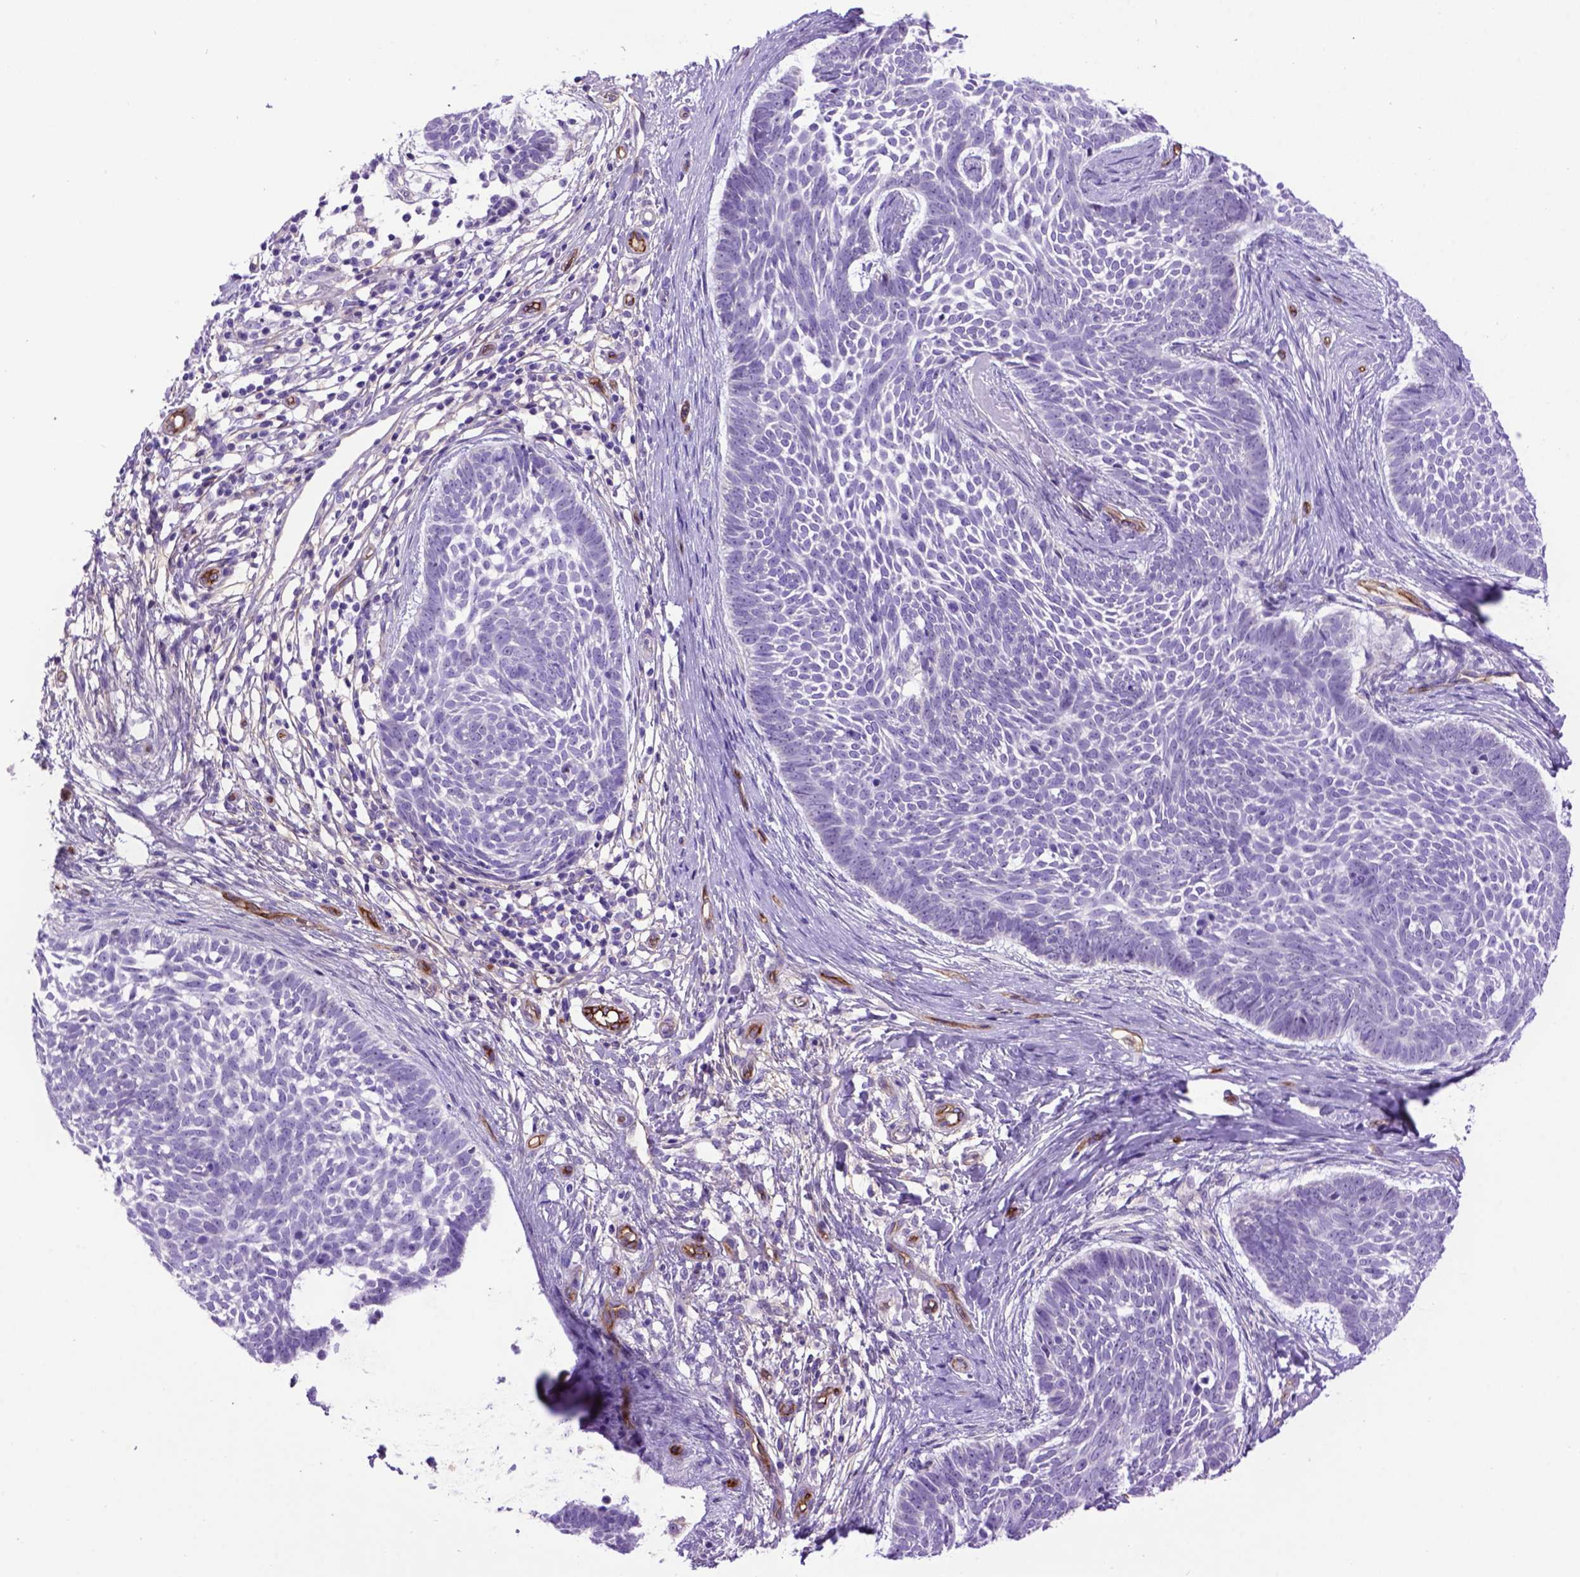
{"staining": {"intensity": "negative", "quantity": "none", "location": "none"}, "tissue": "skin cancer", "cell_type": "Tumor cells", "image_type": "cancer", "snomed": [{"axis": "morphology", "description": "Basal cell carcinoma"}, {"axis": "topography", "description": "Skin"}], "caption": "The image shows no staining of tumor cells in skin cancer.", "gene": "ENG", "patient": {"sex": "male", "age": 85}}